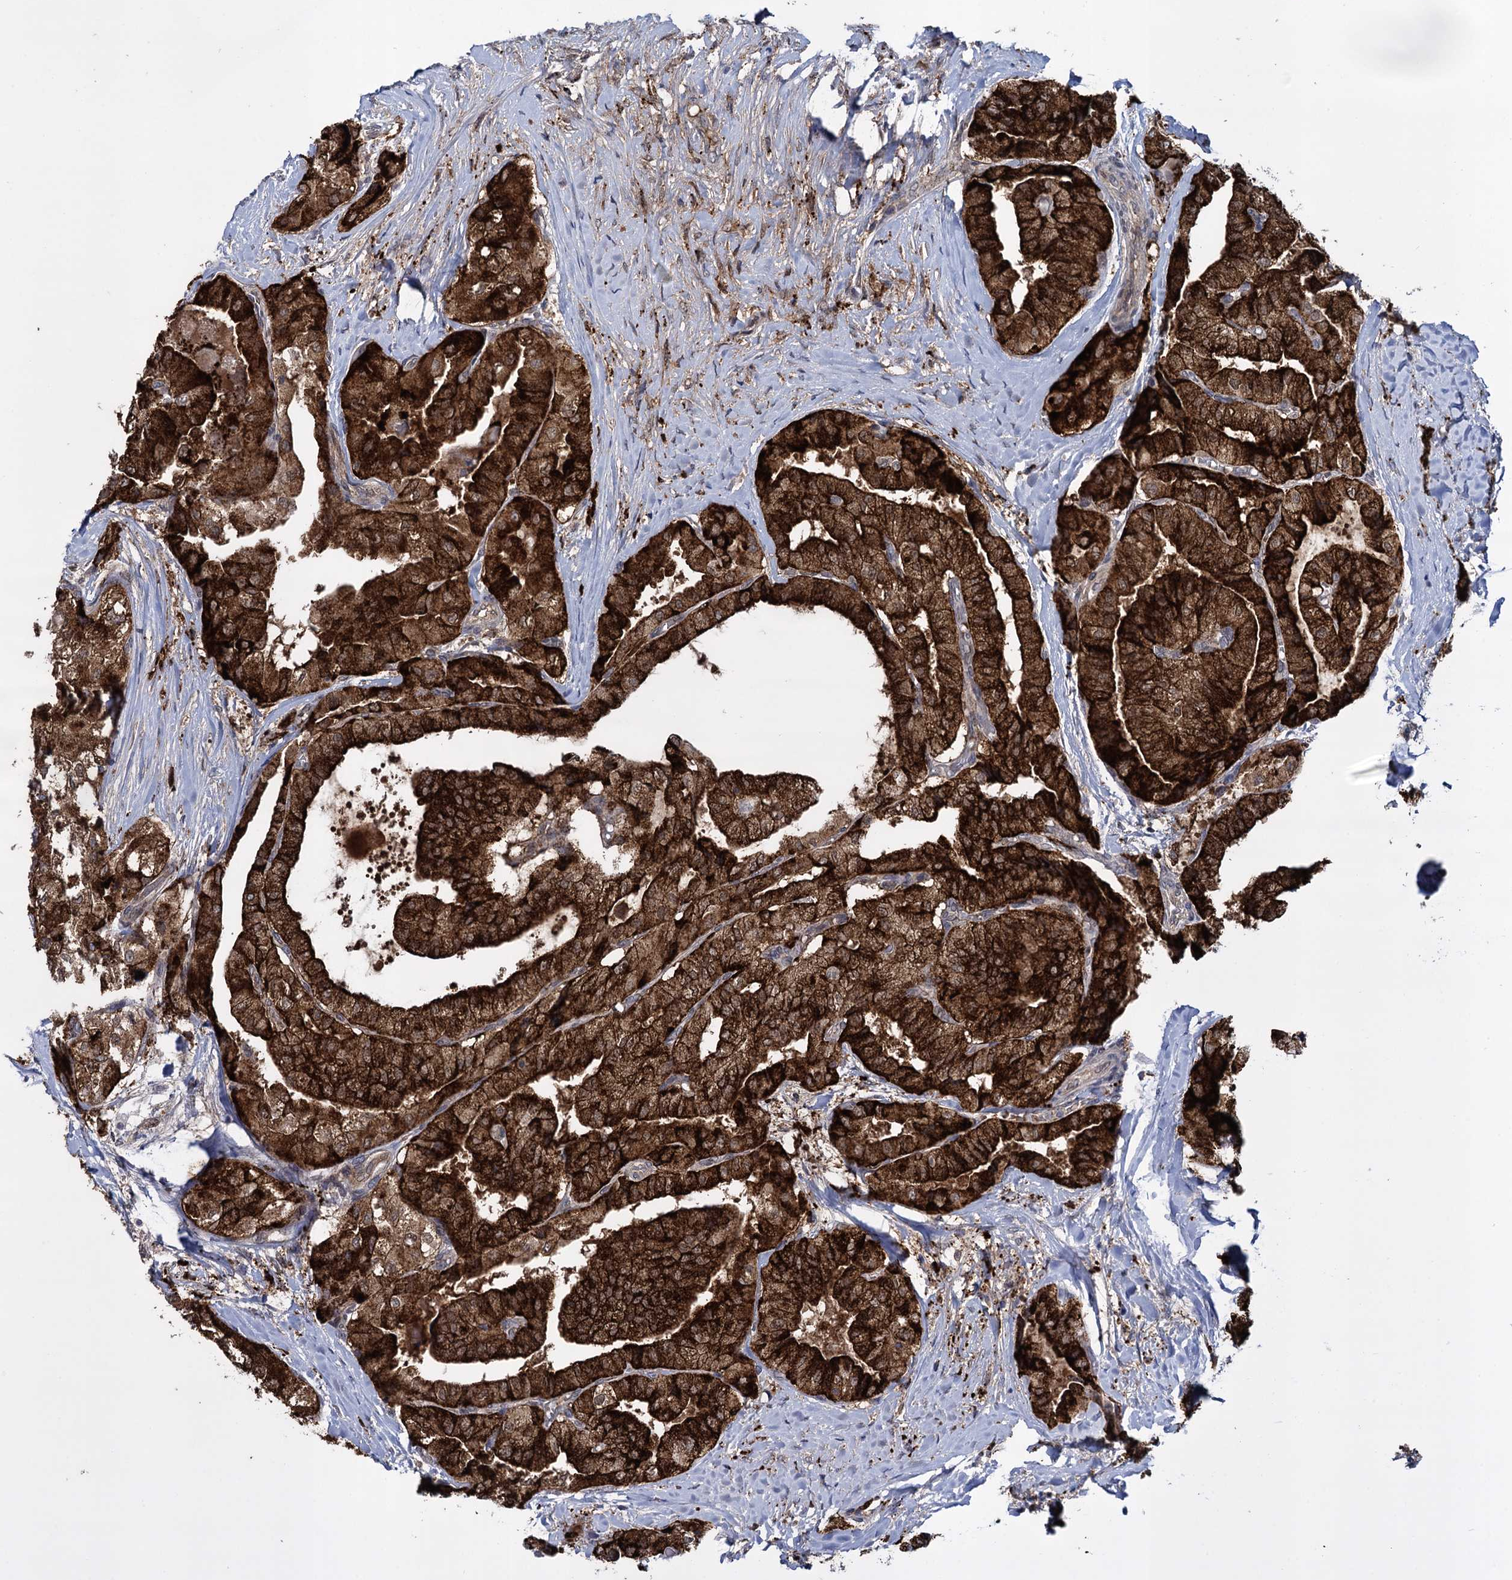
{"staining": {"intensity": "strong", "quantity": ">75%", "location": "cytoplasmic/membranous"}, "tissue": "thyroid cancer", "cell_type": "Tumor cells", "image_type": "cancer", "snomed": [{"axis": "morphology", "description": "Papillary adenocarcinoma, NOS"}, {"axis": "topography", "description": "Thyroid gland"}], "caption": "Human papillary adenocarcinoma (thyroid) stained with a brown dye displays strong cytoplasmic/membranous positive expression in approximately >75% of tumor cells.", "gene": "GLO1", "patient": {"sex": "female", "age": 59}}